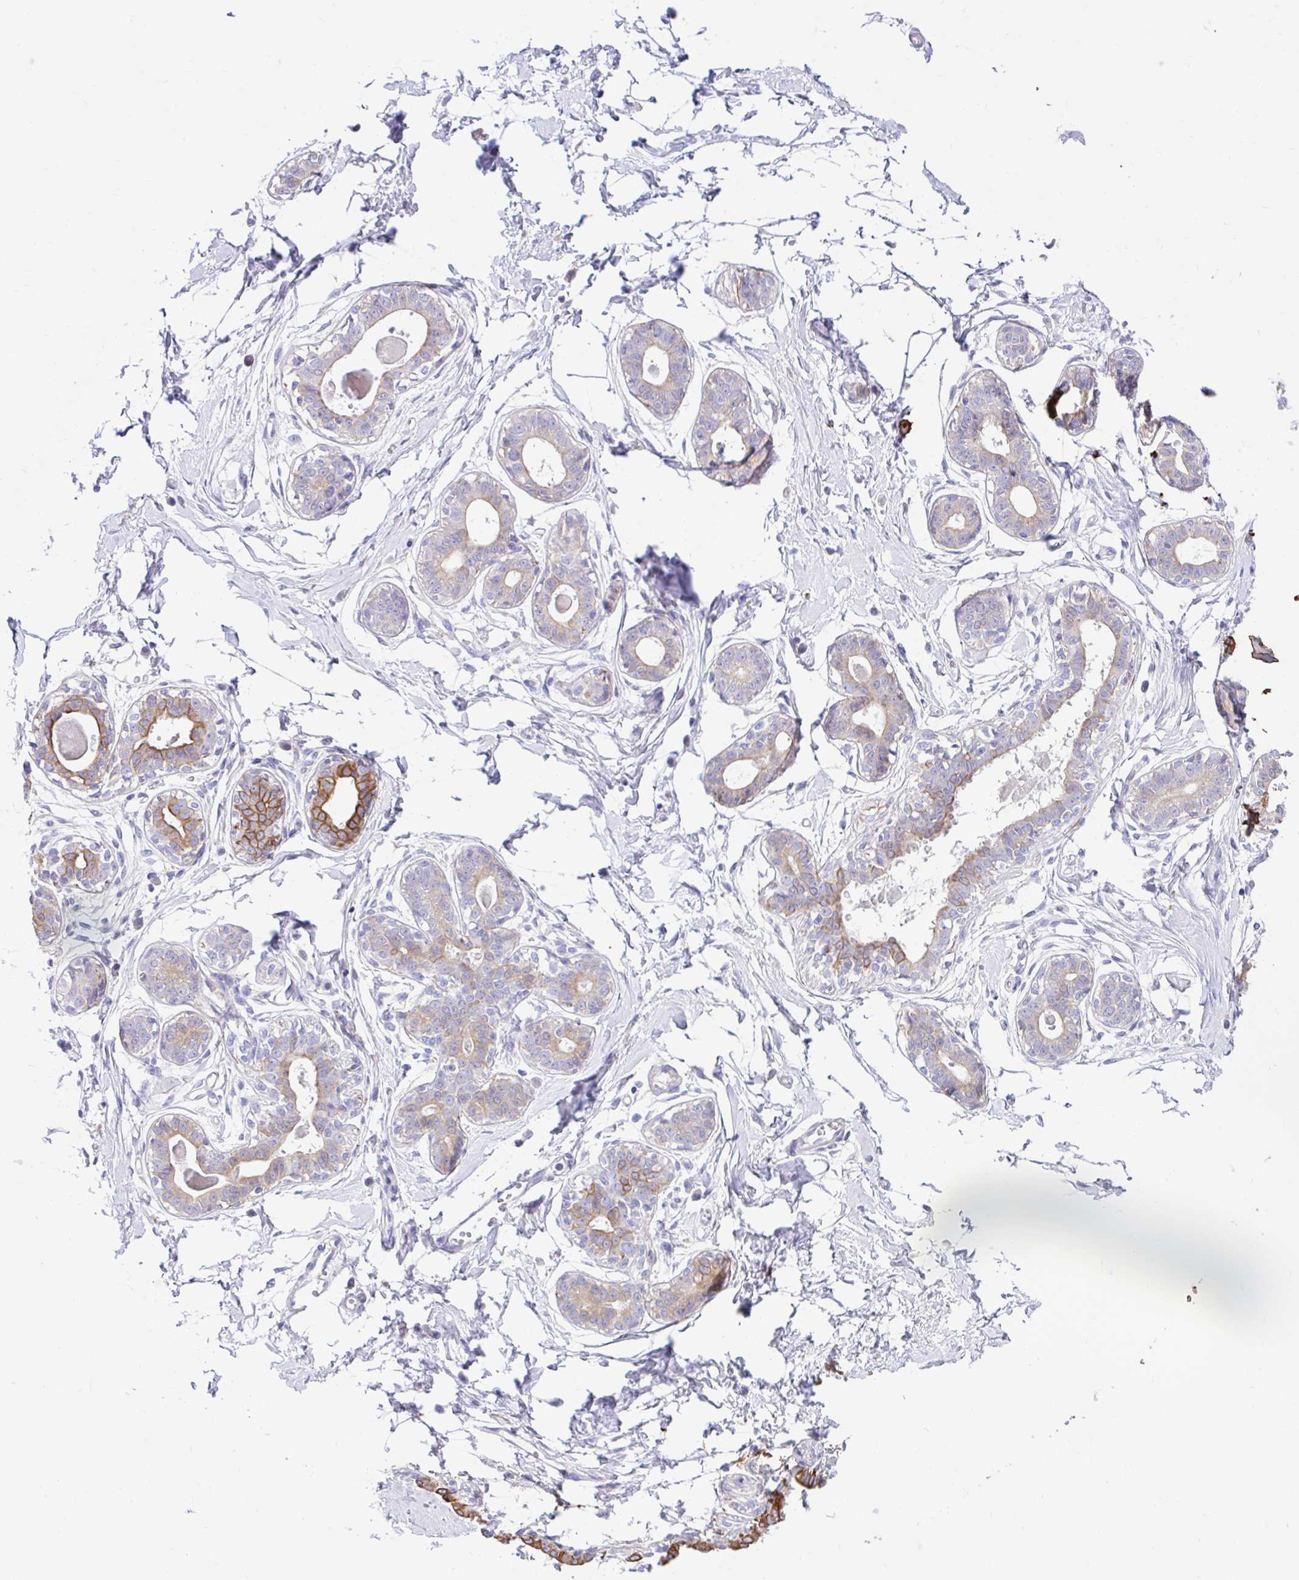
{"staining": {"intensity": "negative", "quantity": "none", "location": "none"}, "tissue": "breast", "cell_type": "Adipocytes", "image_type": "normal", "snomed": [{"axis": "morphology", "description": "Normal tissue, NOS"}, {"axis": "topography", "description": "Breast"}], "caption": "Immunohistochemistry (IHC) micrograph of unremarkable breast stained for a protein (brown), which exhibits no expression in adipocytes.", "gene": "ZNF33A", "patient": {"sex": "female", "age": 45}}